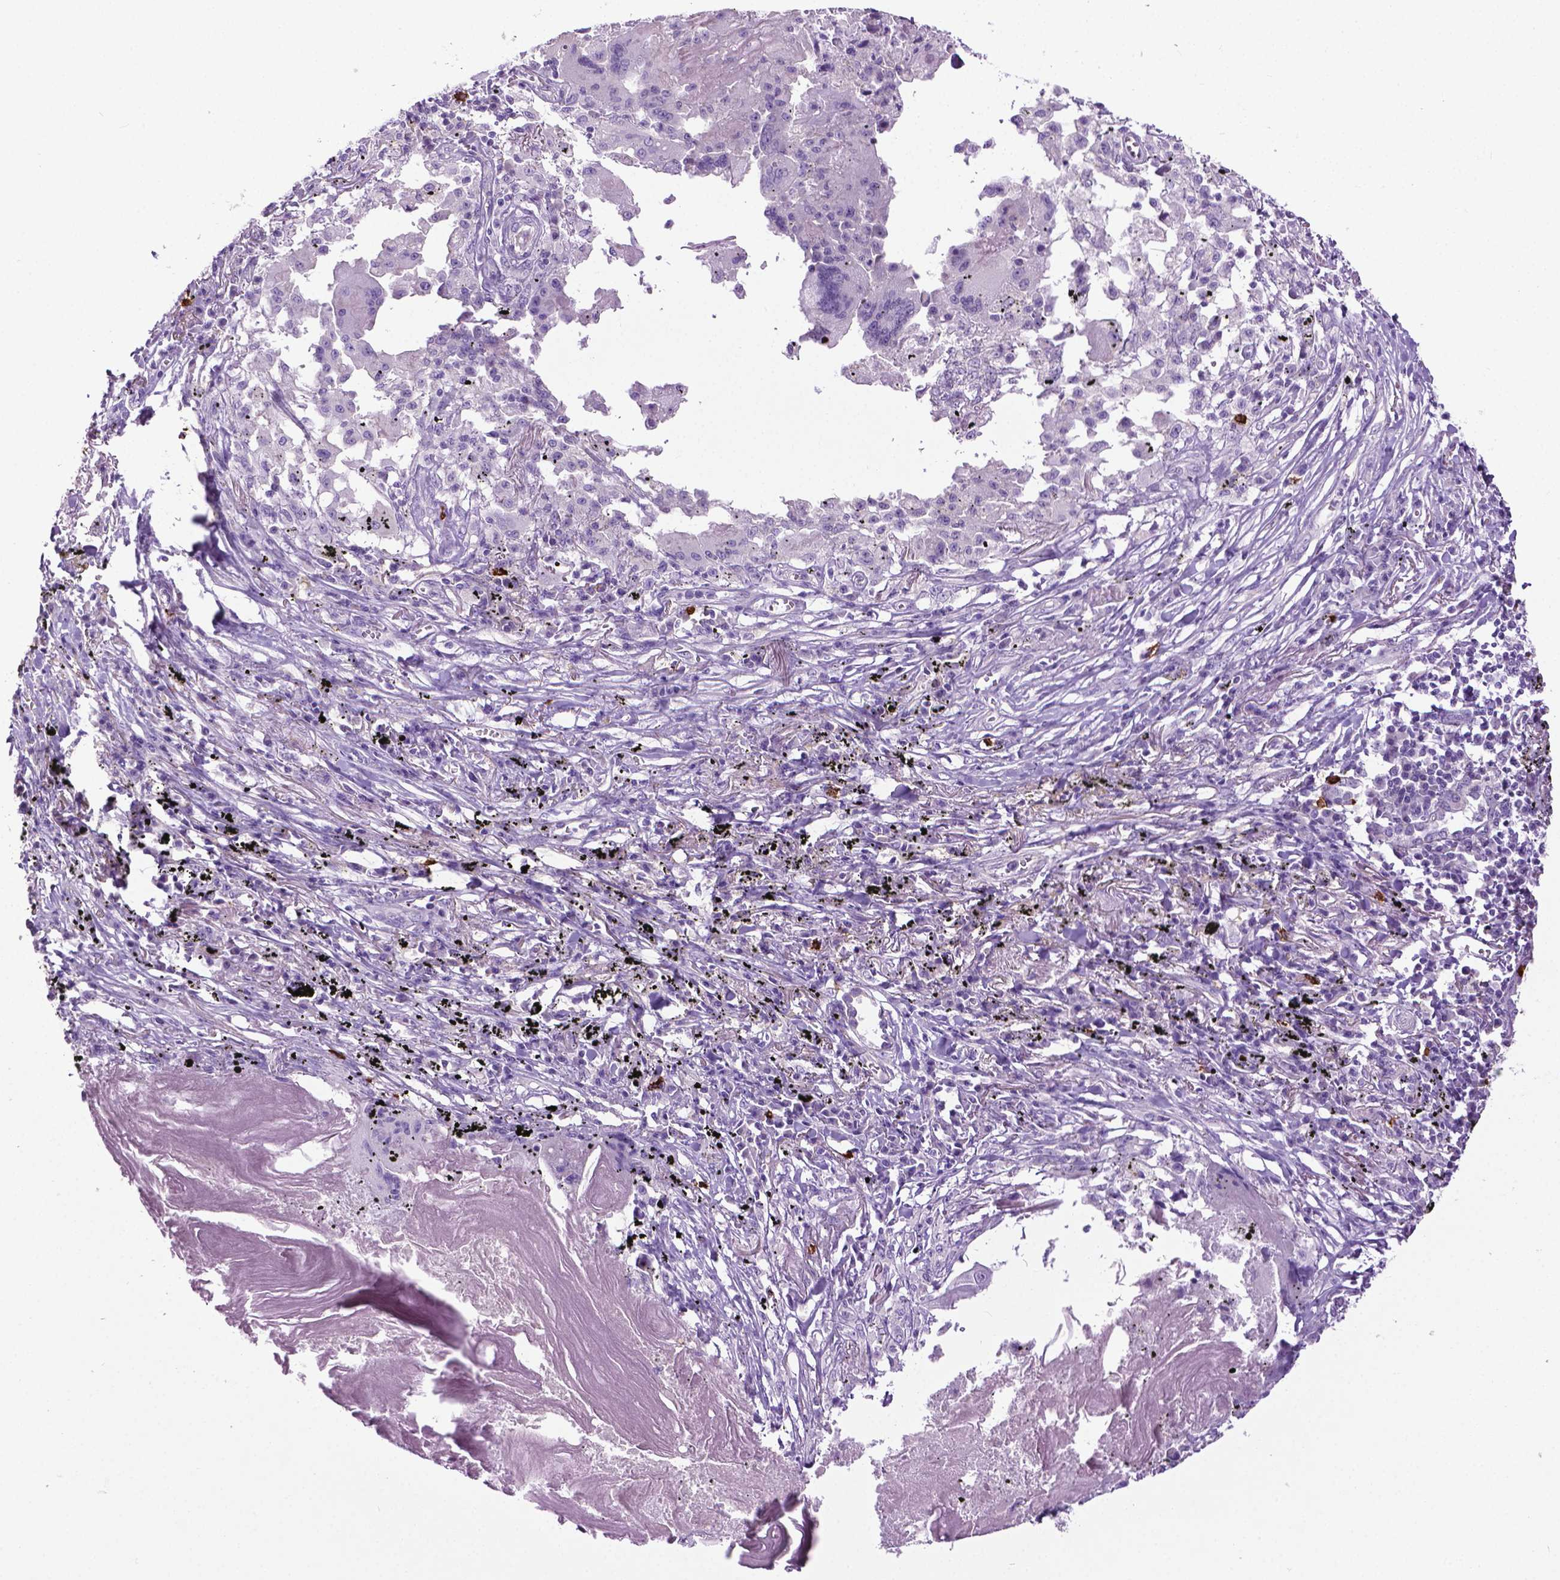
{"staining": {"intensity": "negative", "quantity": "none", "location": "none"}, "tissue": "lung cancer", "cell_type": "Tumor cells", "image_type": "cancer", "snomed": [{"axis": "morphology", "description": "Squamous cell carcinoma, NOS"}, {"axis": "topography", "description": "Lung"}], "caption": "This is a micrograph of immunohistochemistry (IHC) staining of lung cancer, which shows no staining in tumor cells.", "gene": "SPECC1L", "patient": {"sex": "male", "age": 78}}